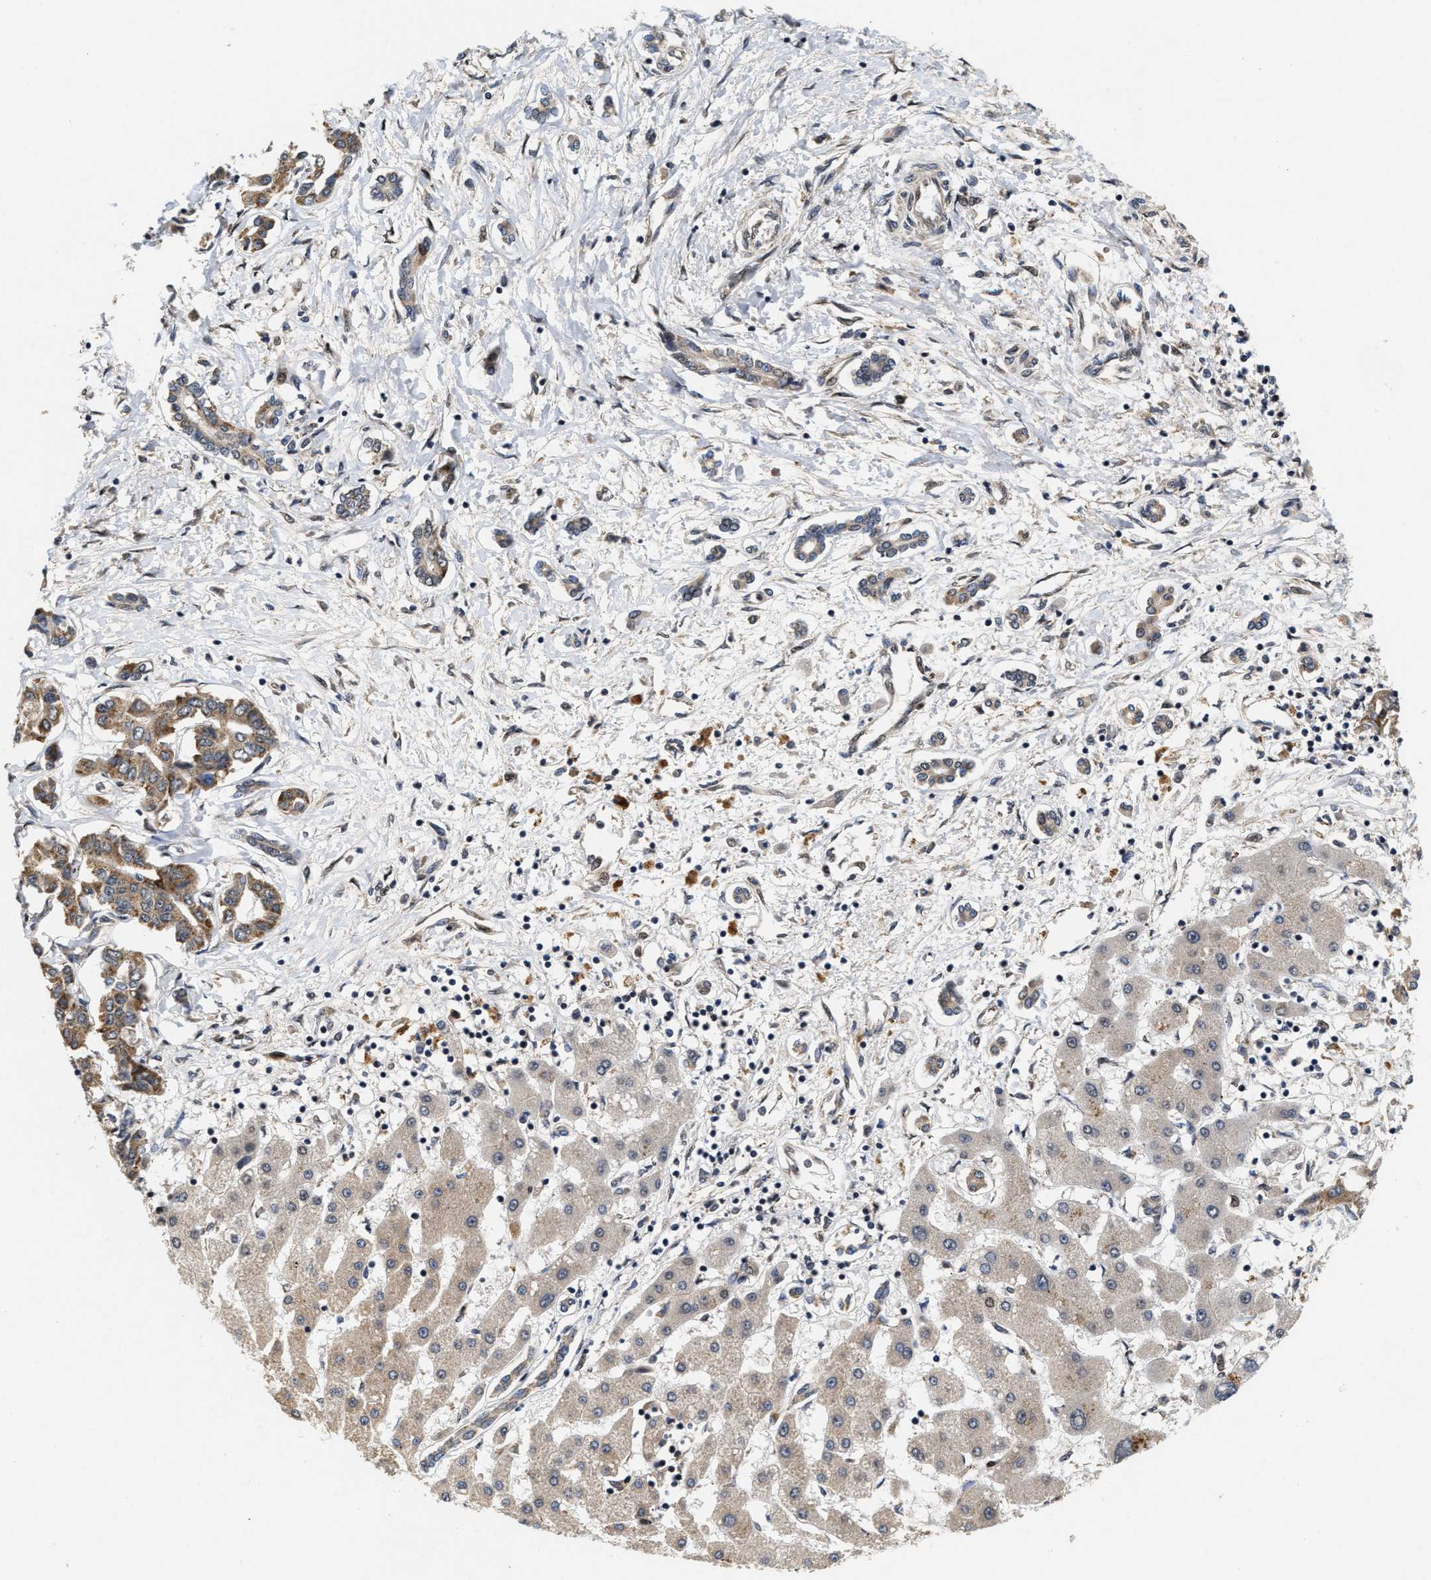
{"staining": {"intensity": "moderate", "quantity": ">75%", "location": "cytoplasmic/membranous"}, "tissue": "liver cancer", "cell_type": "Tumor cells", "image_type": "cancer", "snomed": [{"axis": "morphology", "description": "Cholangiocarcinoma"}, {"axis": "topography", "description": "Liver"}], "caption": "This is a micrograph of immunohistochemistry staining of liver cholangiocarcinoma, which shows moderate expression in the cytoplasmic/membranous of tumor cells.", "gene": "SCYL2", "patient": {"sex": "male", "age": 59}}